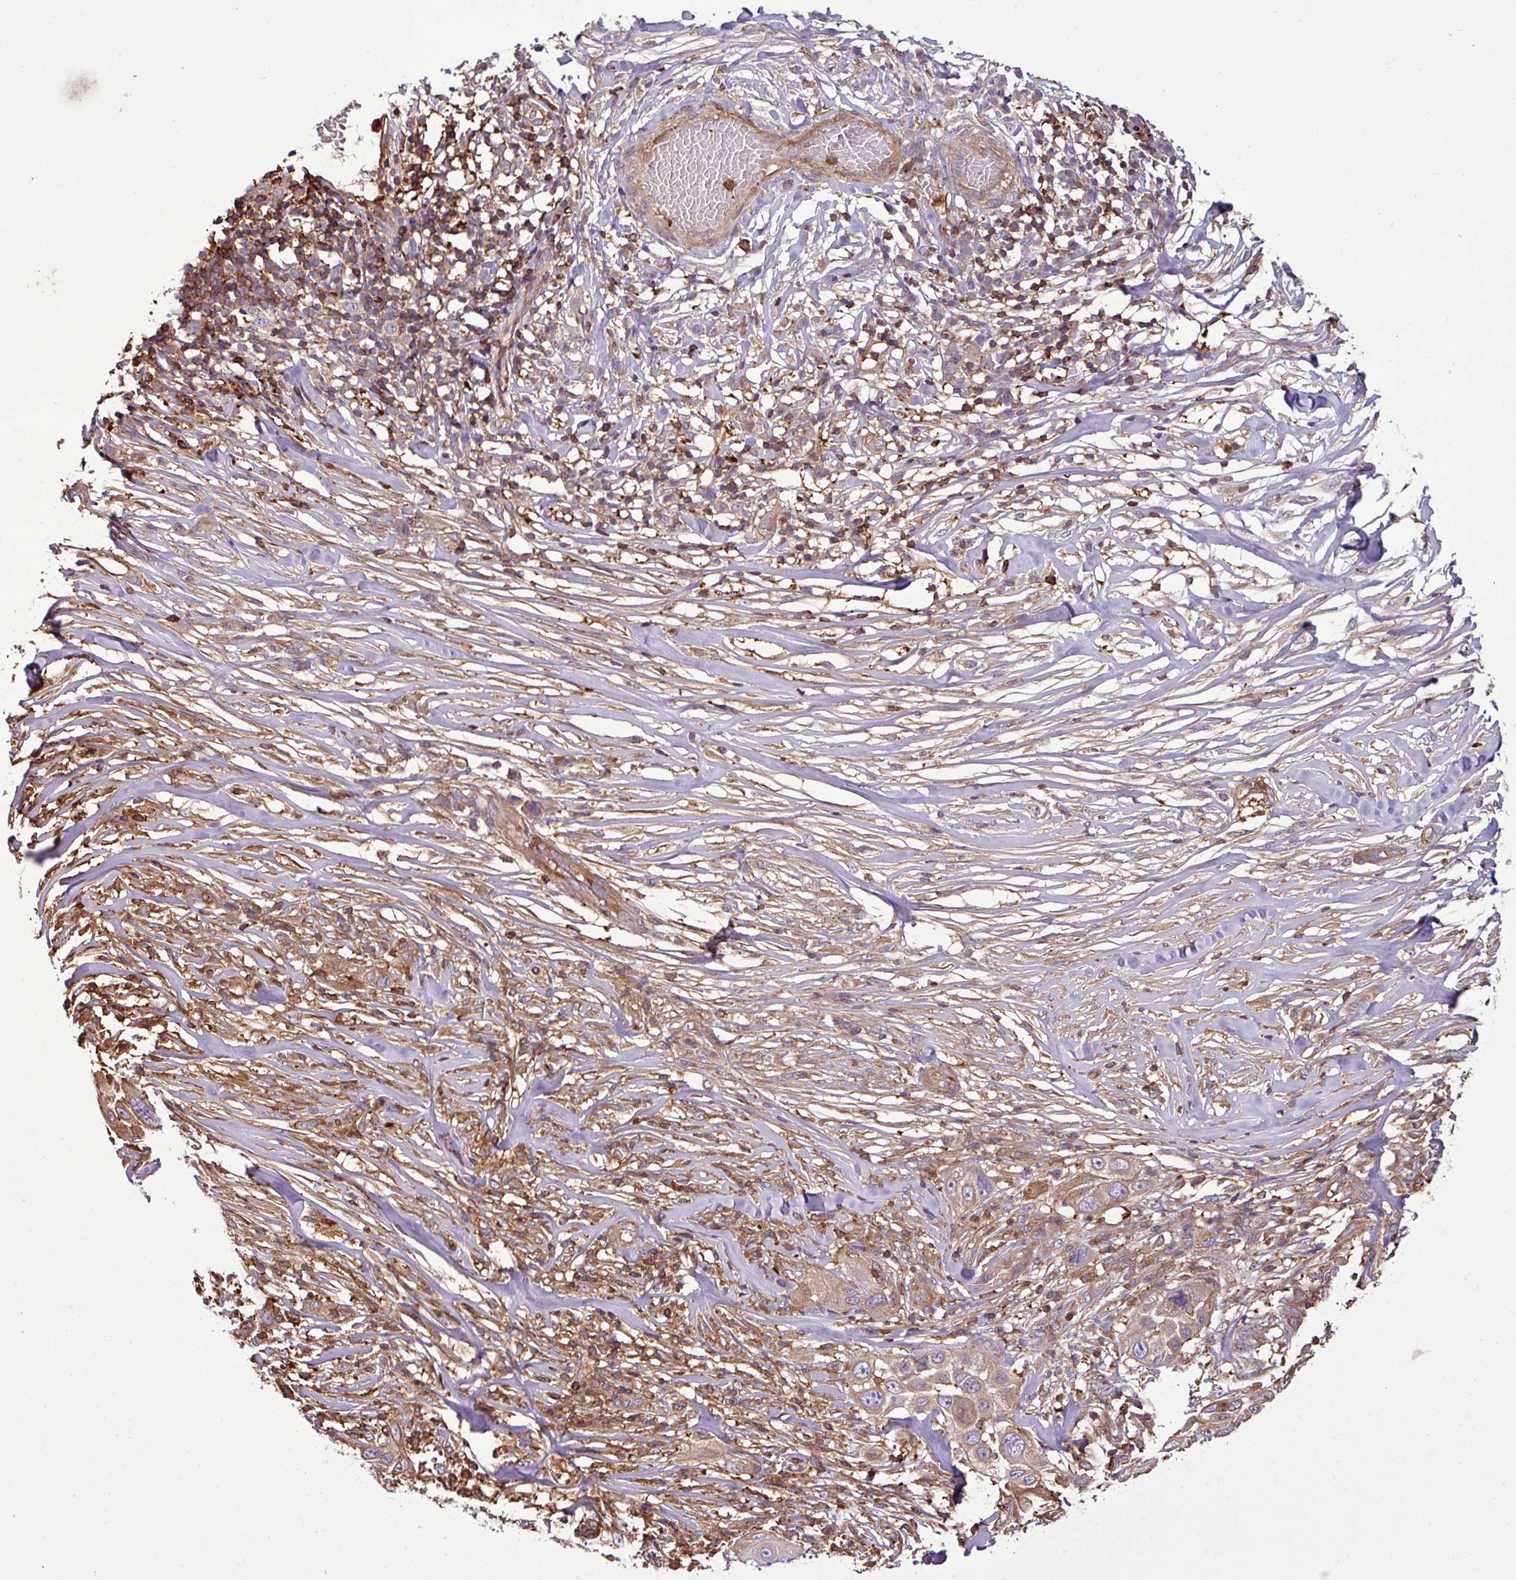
{"staining": {"intensity": "moderate", "quantity": "<25%", "location": "cytoplasmic/membranous"}, "tissue": "skin cancer", "cell_type": "Tumor cells", "image_type": "cancer", "snomed": [{"axis": "morphology", "description": "Squamous cell carcinoma, NOS"}, {"axis": "topography", "description": "Skin"}], "caption": "This photomicrograph displays immunohistochemistry (IHC) staining of skin squamous cell carcinoma, with low moderate cytoplasmic/membranous staining in approximately <25% of tumor cells.", "gene": "PGAP6", "patient": {"sex": "female", "age": 44}}